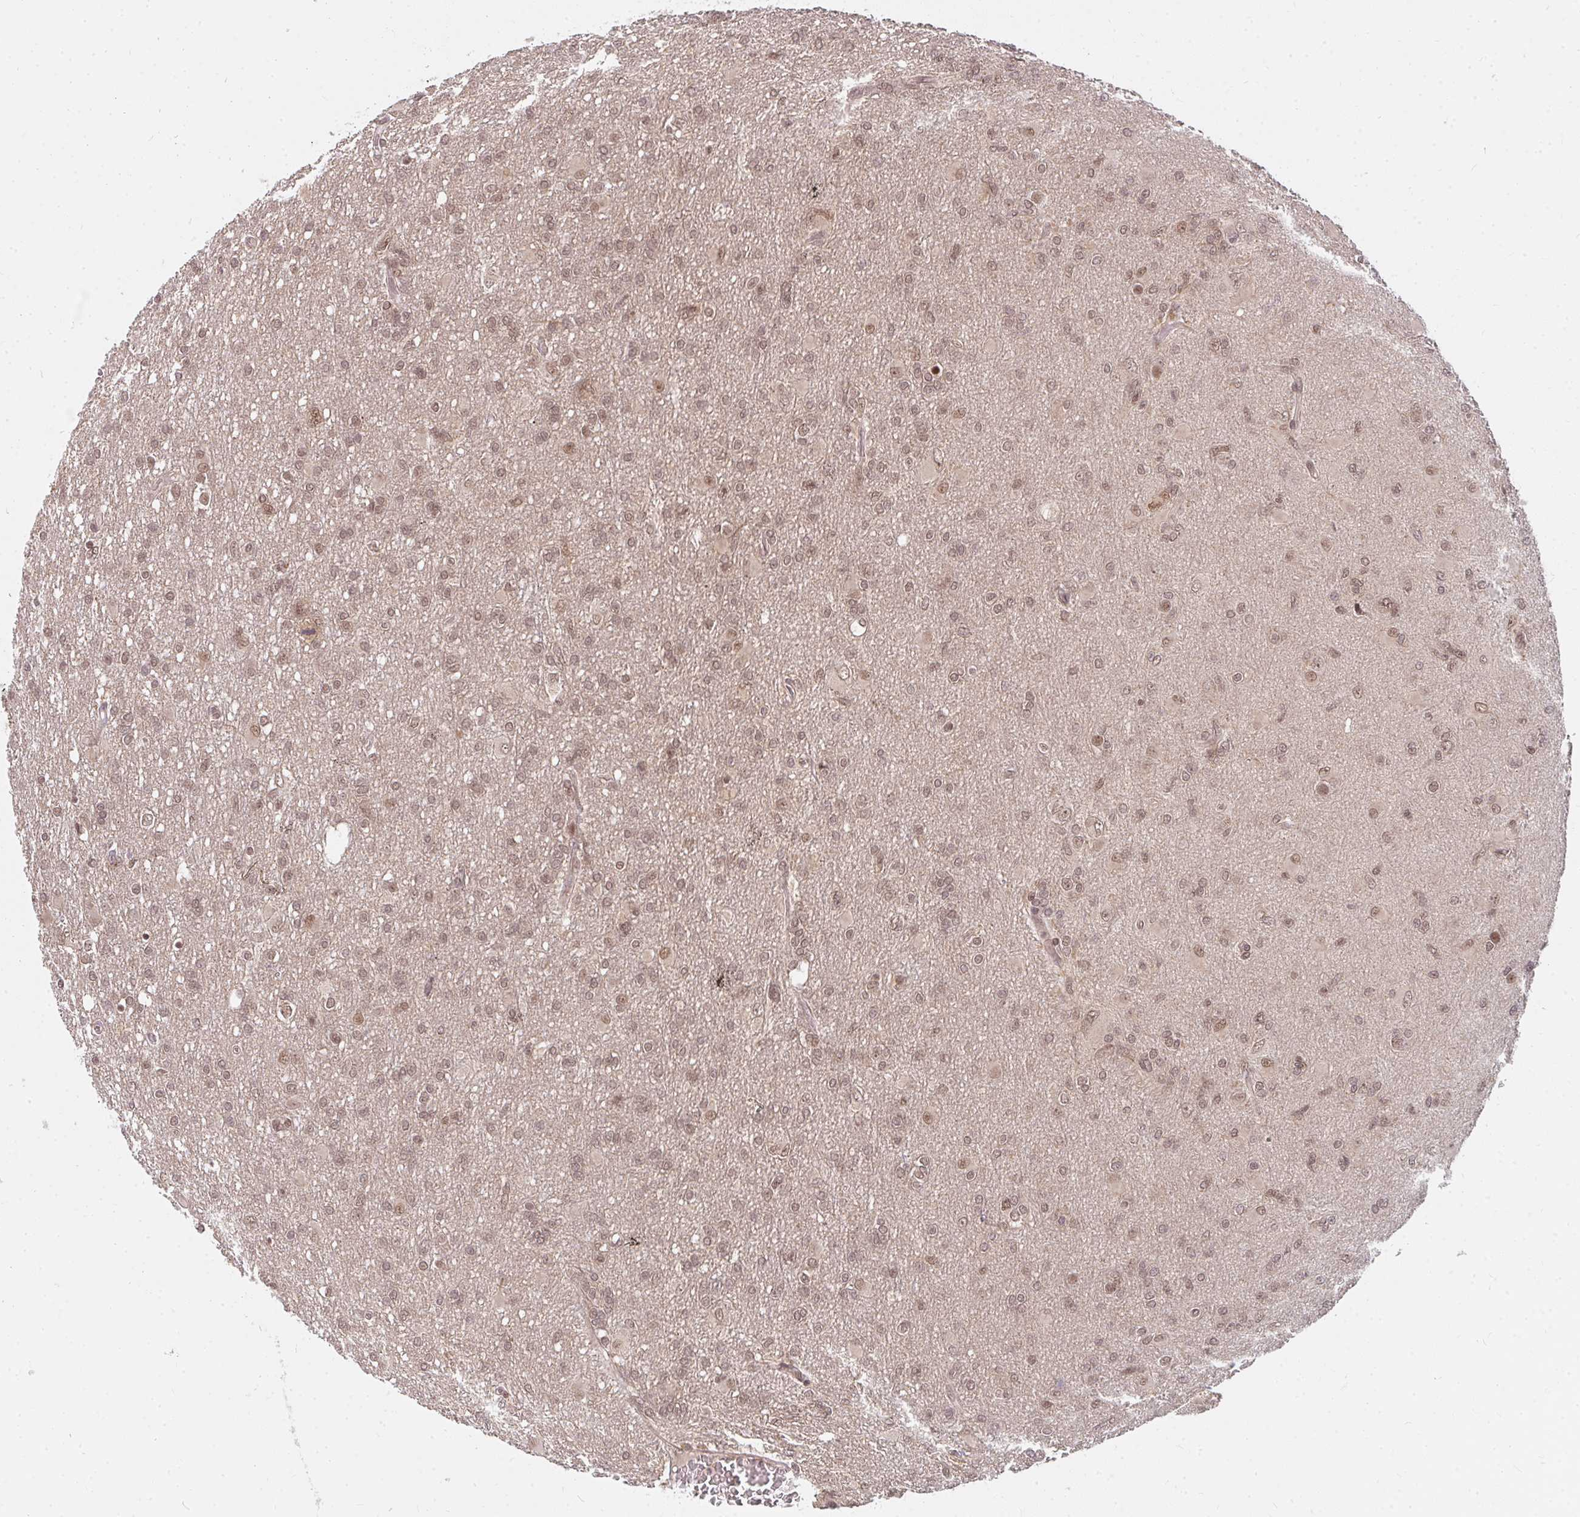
{"staining": {"intensity": "moderate", "quantity": ">75%", "location": "nuclear"}, "tissue": "glioma", "cell_type": "Tumor cells", "image_type": "cancer", "snomed": [{"axis": "morphology", "description": "Glioma, malignant, High grade"}, {"axis": "topography", "description": "Brain"}], "caption": "Glioma tissue demonstrates moderate nuclear expression in about >75% of tumor cells, visualized by immunohistochemistry.", "gene": "GTF3C6", "patient": {"sex": "male", "age": 61}}